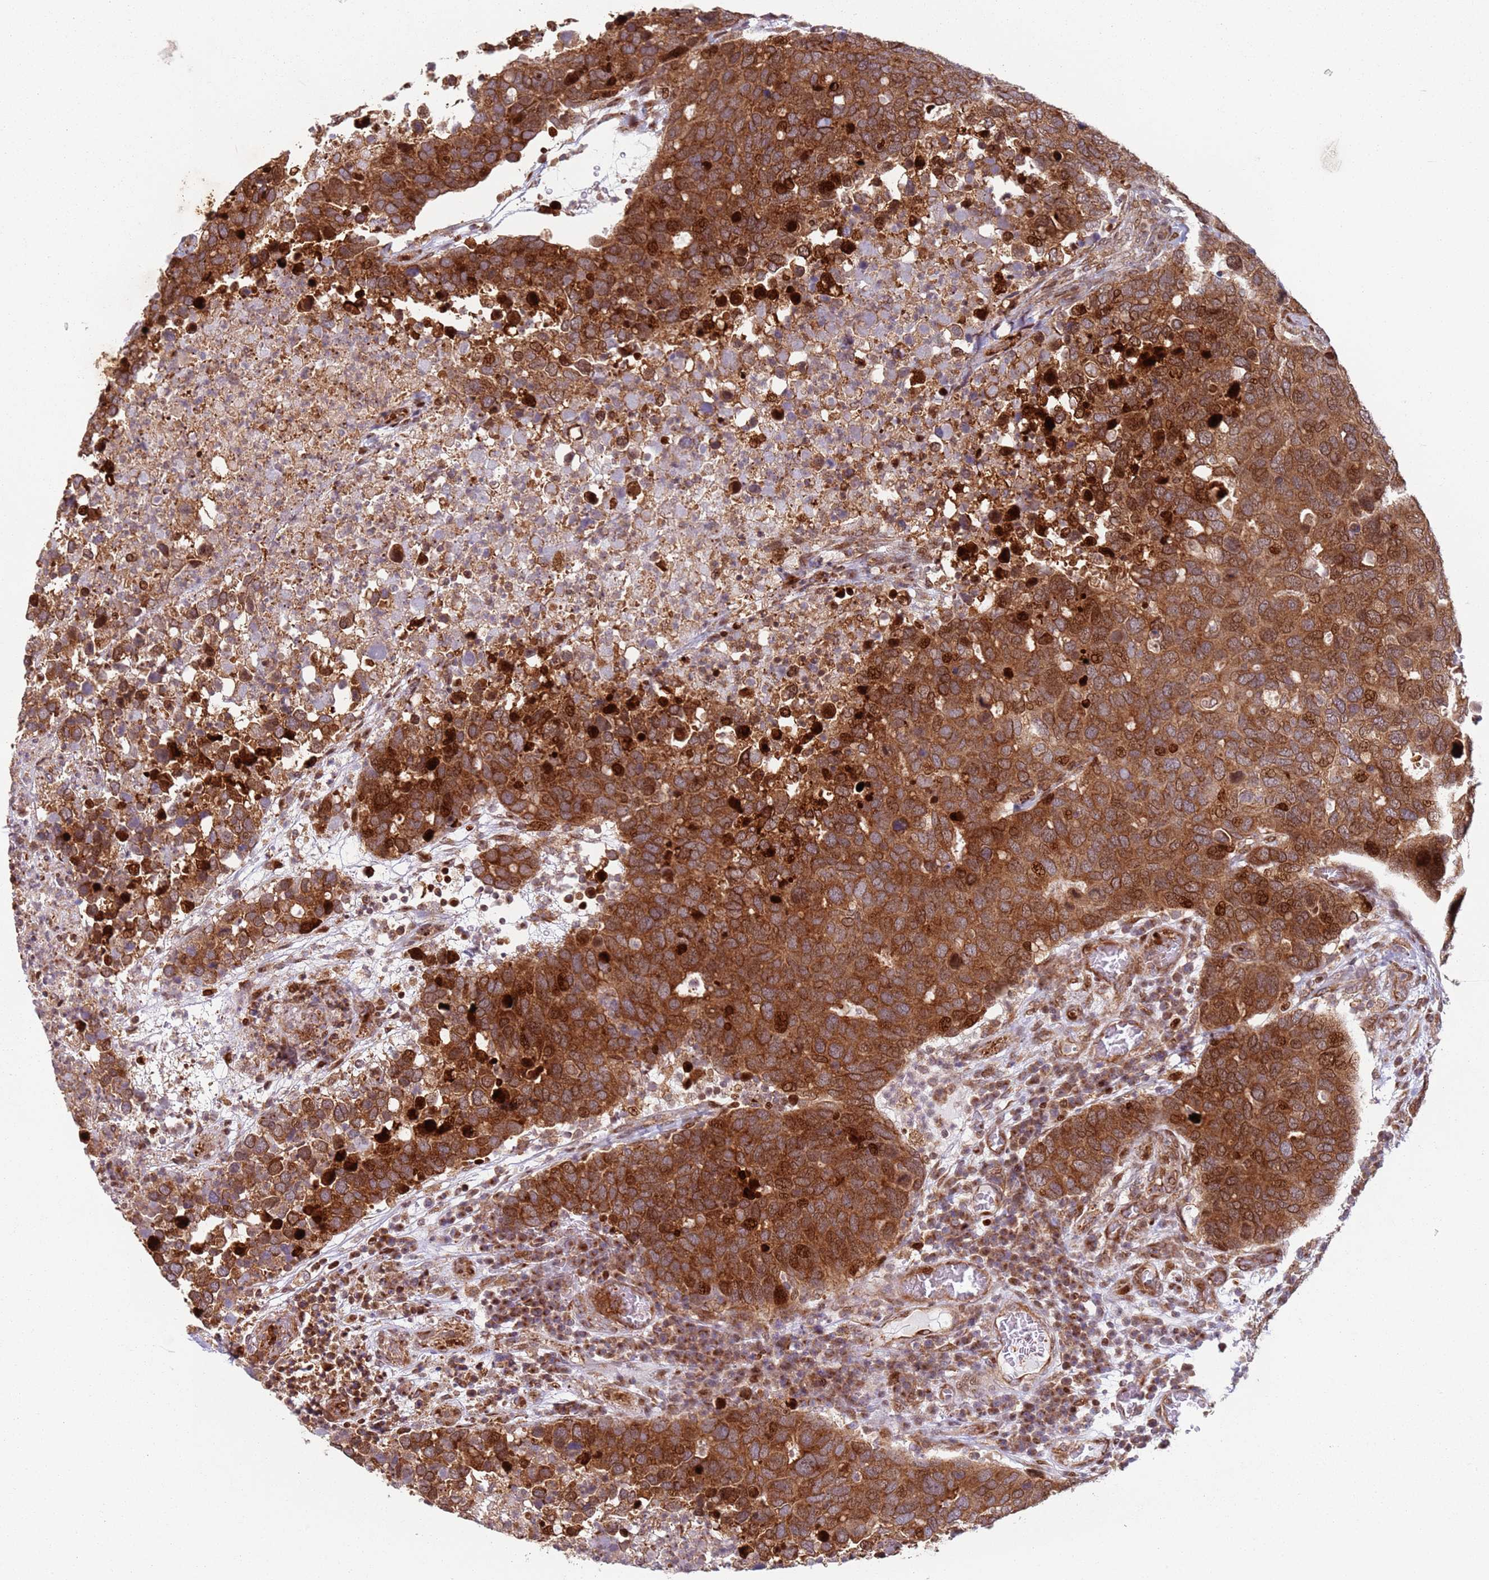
{"staining": {"intensity": "strong", "quantity": ">75%", "location": "cytoplasmic/membranous,nuclear"}, "tissue": "breast cancer", "cell_type": "Tumor cells", "image_type": "cancer", "snomed": [{"axis": "morphology", "description": "Duct carcinoma"}, {"axis": "topography", "description": "Breast"}], "caption": "Immunohistochemistry staining of infiltrating ductal carcinoma (breast), which demonstrates high levels of strong cytoplasmic/membranous and nuclear positivity in approximately >75% of tumor cells indicating strong cytoplasmic/membranous and nuclear protein expression. The staining was performed using DAB (3,3'-diaminobenzidine) (brown) for protein detection and nuclei were counterstained in hematoxylin (blue).", "gene": "HNRNPLL", "patient": {"sex": "female", "age": 83}}